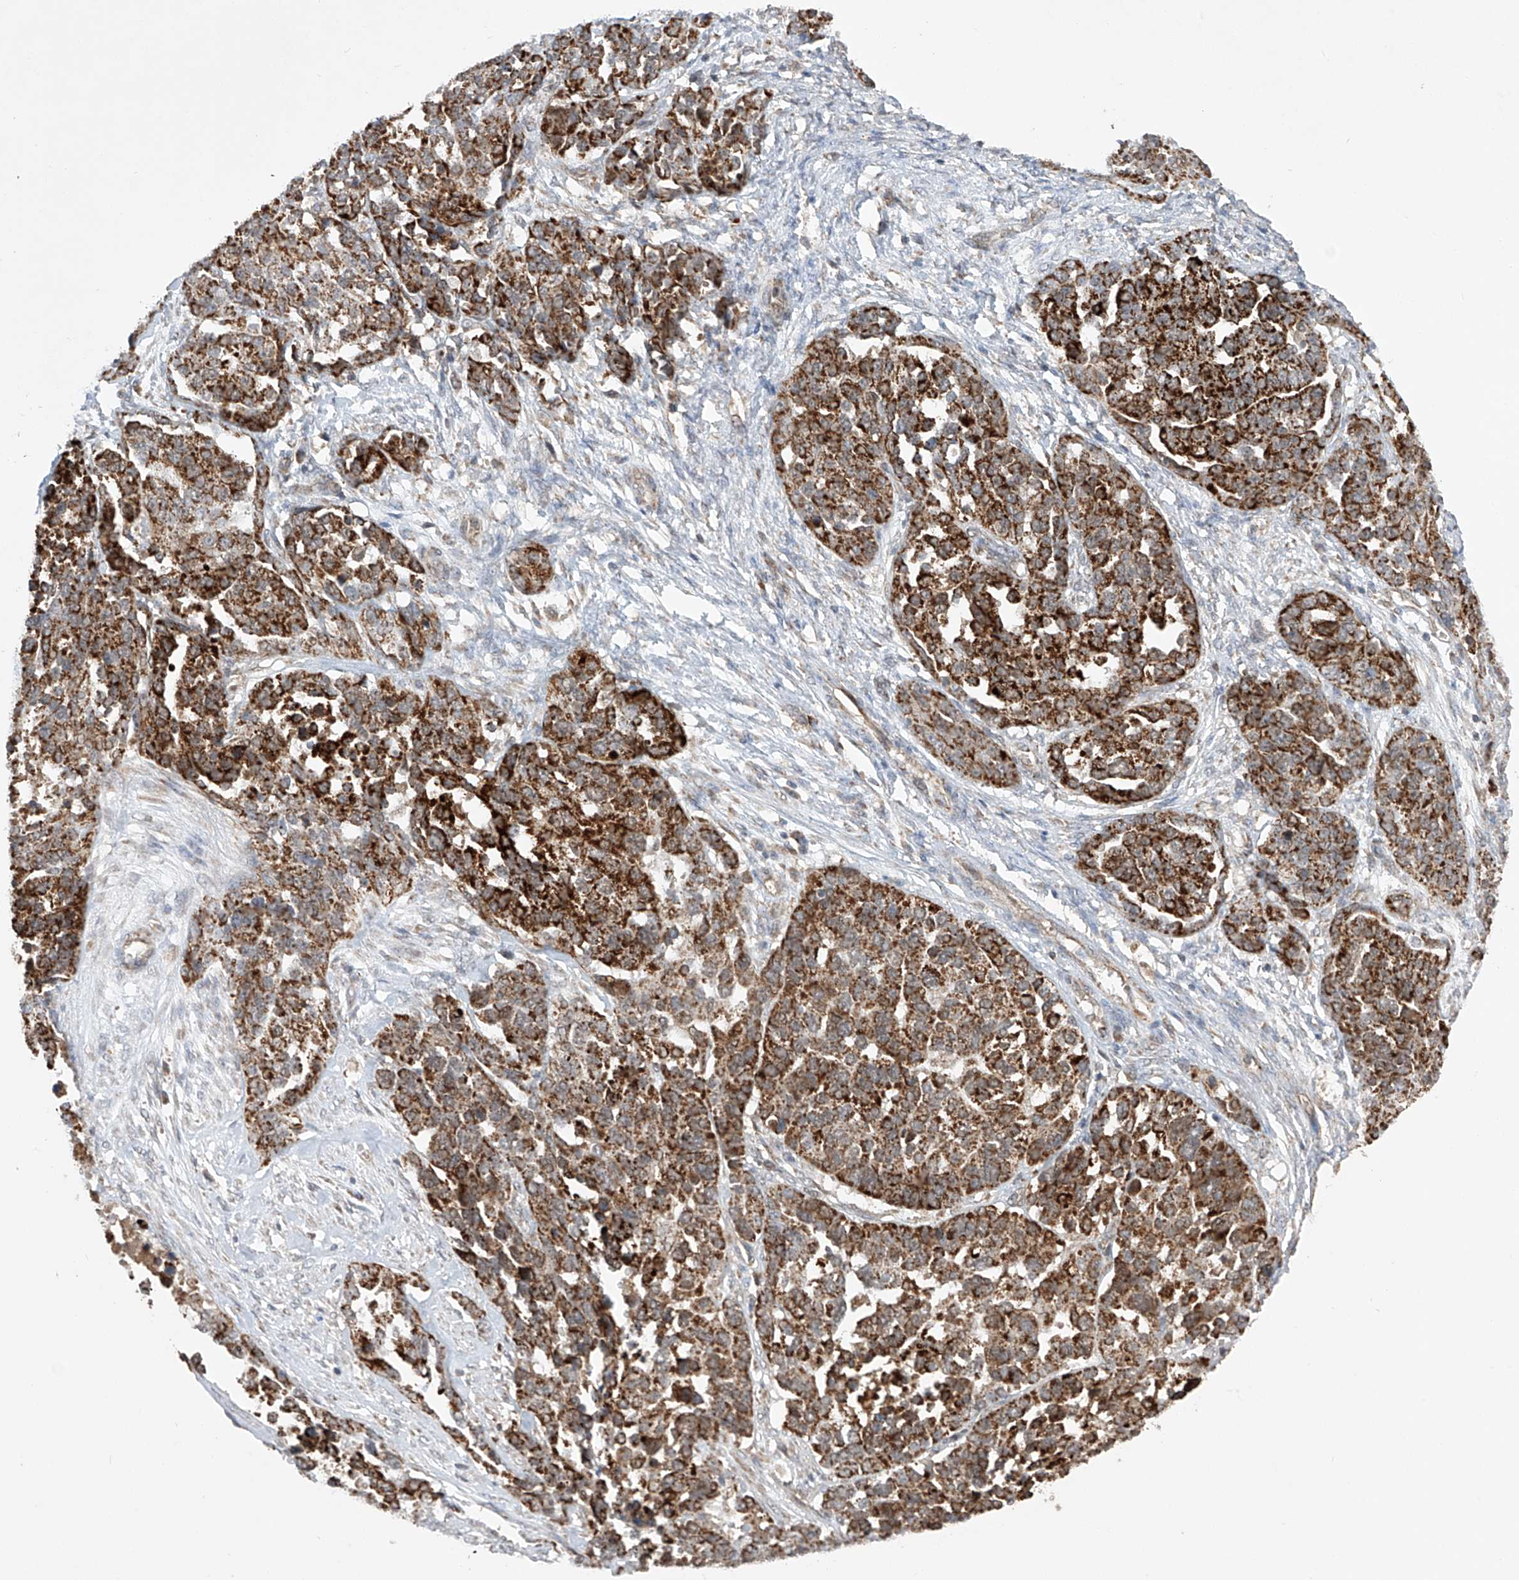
{"staining": {"intensity": "strong", "quantity": ">75%", "location": "cytoplasmic/membranous"}, "tissue": "ovarian cancer", "cell_type": "Tumor cells", "image_type": "cancer", "snomed": [{"axis": "morphology", "description": "Cystadenocarcinoma, serous, NOS"}, {"axis": "topography", "description": "Ovary"}], "caption": "Ovarian cancer (serous cystadenocarcinoma) tissue demonstrates strong cytoplasmic/membranous positivity in approximately >75% of tumor cells, visualized by immunohistochemistry.", "gene": "SDHAF4", "patient": {"sex": "female", "age": 44}}